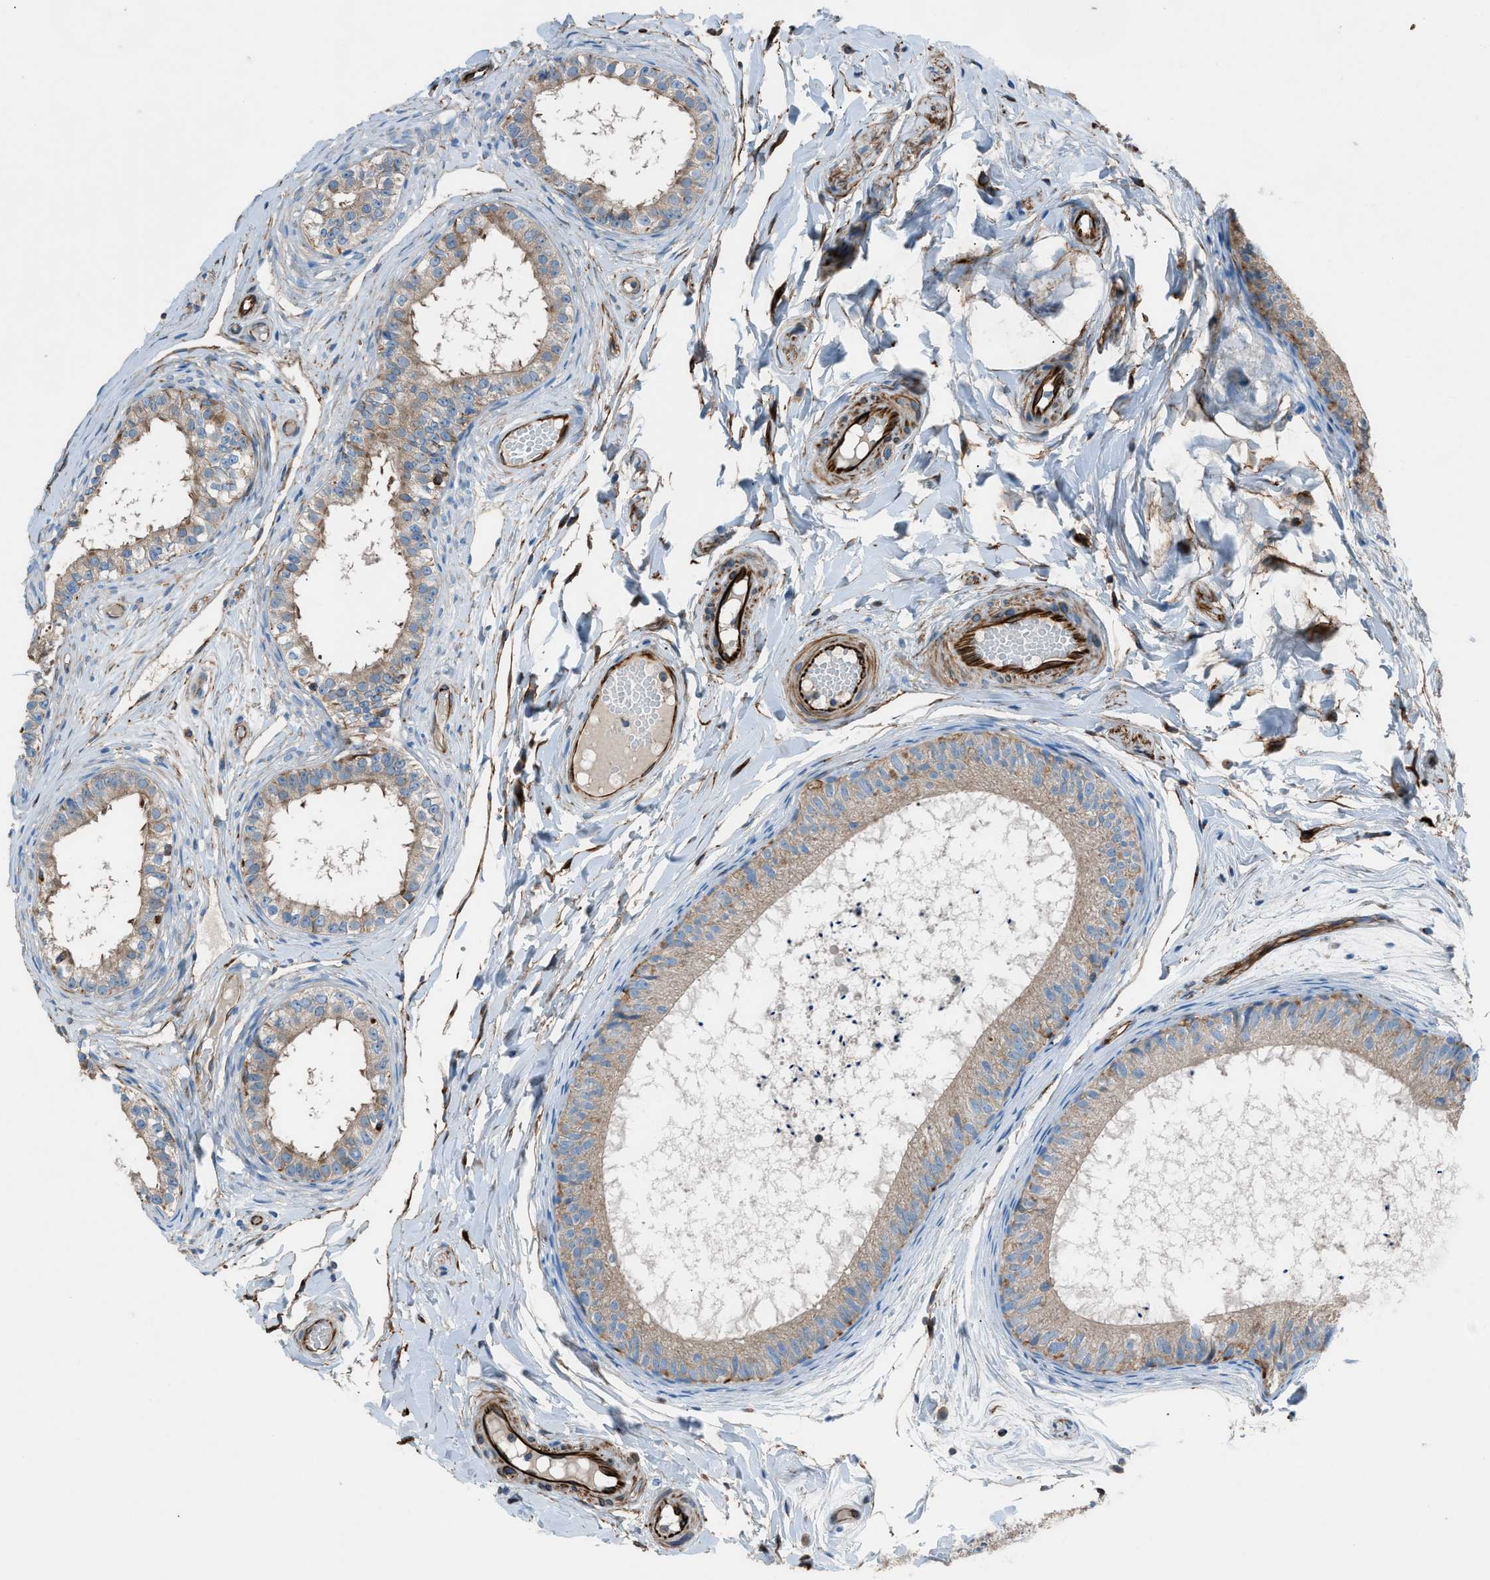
{"staining": {"intensity": "weak", "quantity": ">75%", "location": "cytoplasmic/membranous"}, "tissue": "epididymis", "cell_type": "Glandular cells", "image_type": "normal", "snomed": [{"axis": "morphology", "description": "Normal tissue, NOS"}, {"axis": "topography", "description": "Epididymis"}], "caption": "Protein expression analysis of benign epididymis shows weak cytoplasmic/membranous positivity in about >75% of glandular cells. (DAB IHC with brightfield microscopy, high magnification).", "gene": "CABP7", "patient": {"sex": "male", "age": 46}}